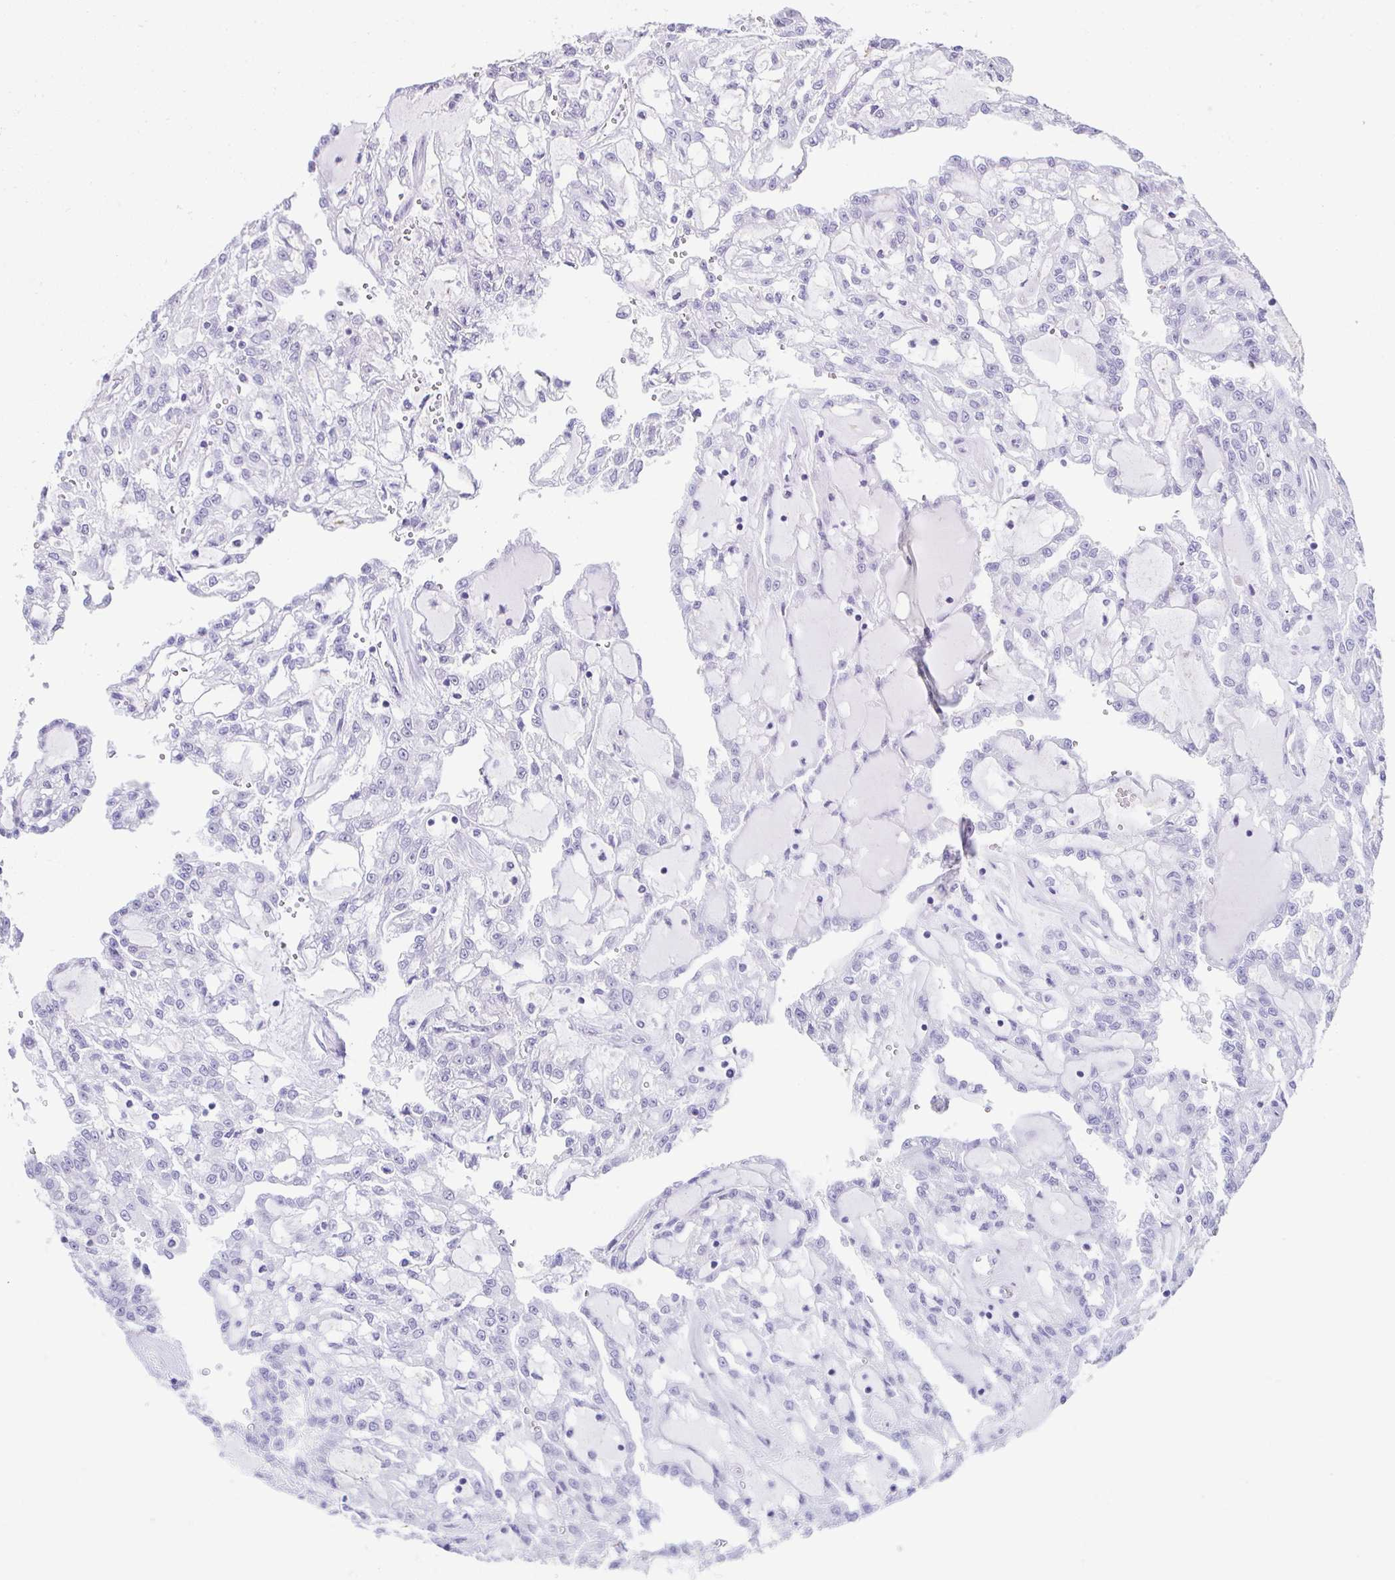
{"staining": {"intensity": "negative", "quantity": "none", "location": "none"}, "tissue": "renal cancer", "cell_type": "Tumor cells", "image_type": "cancer", "snomed": [{"axis": "morphology", "description": "Adenocarcinoma, NOS"}, {"axis": "topography", "description": "Kidney"}], "caption": "Immunohistochemistry (IHC) histopathology image of renal cancer stained for a protein (brown), which reveals no expression in tumor cells. (Immunohistochemistry (IHC), brightfield microscopy, high magnification).", "gene": "ESX1", "patient": {"sex": "male", "age": 63}}